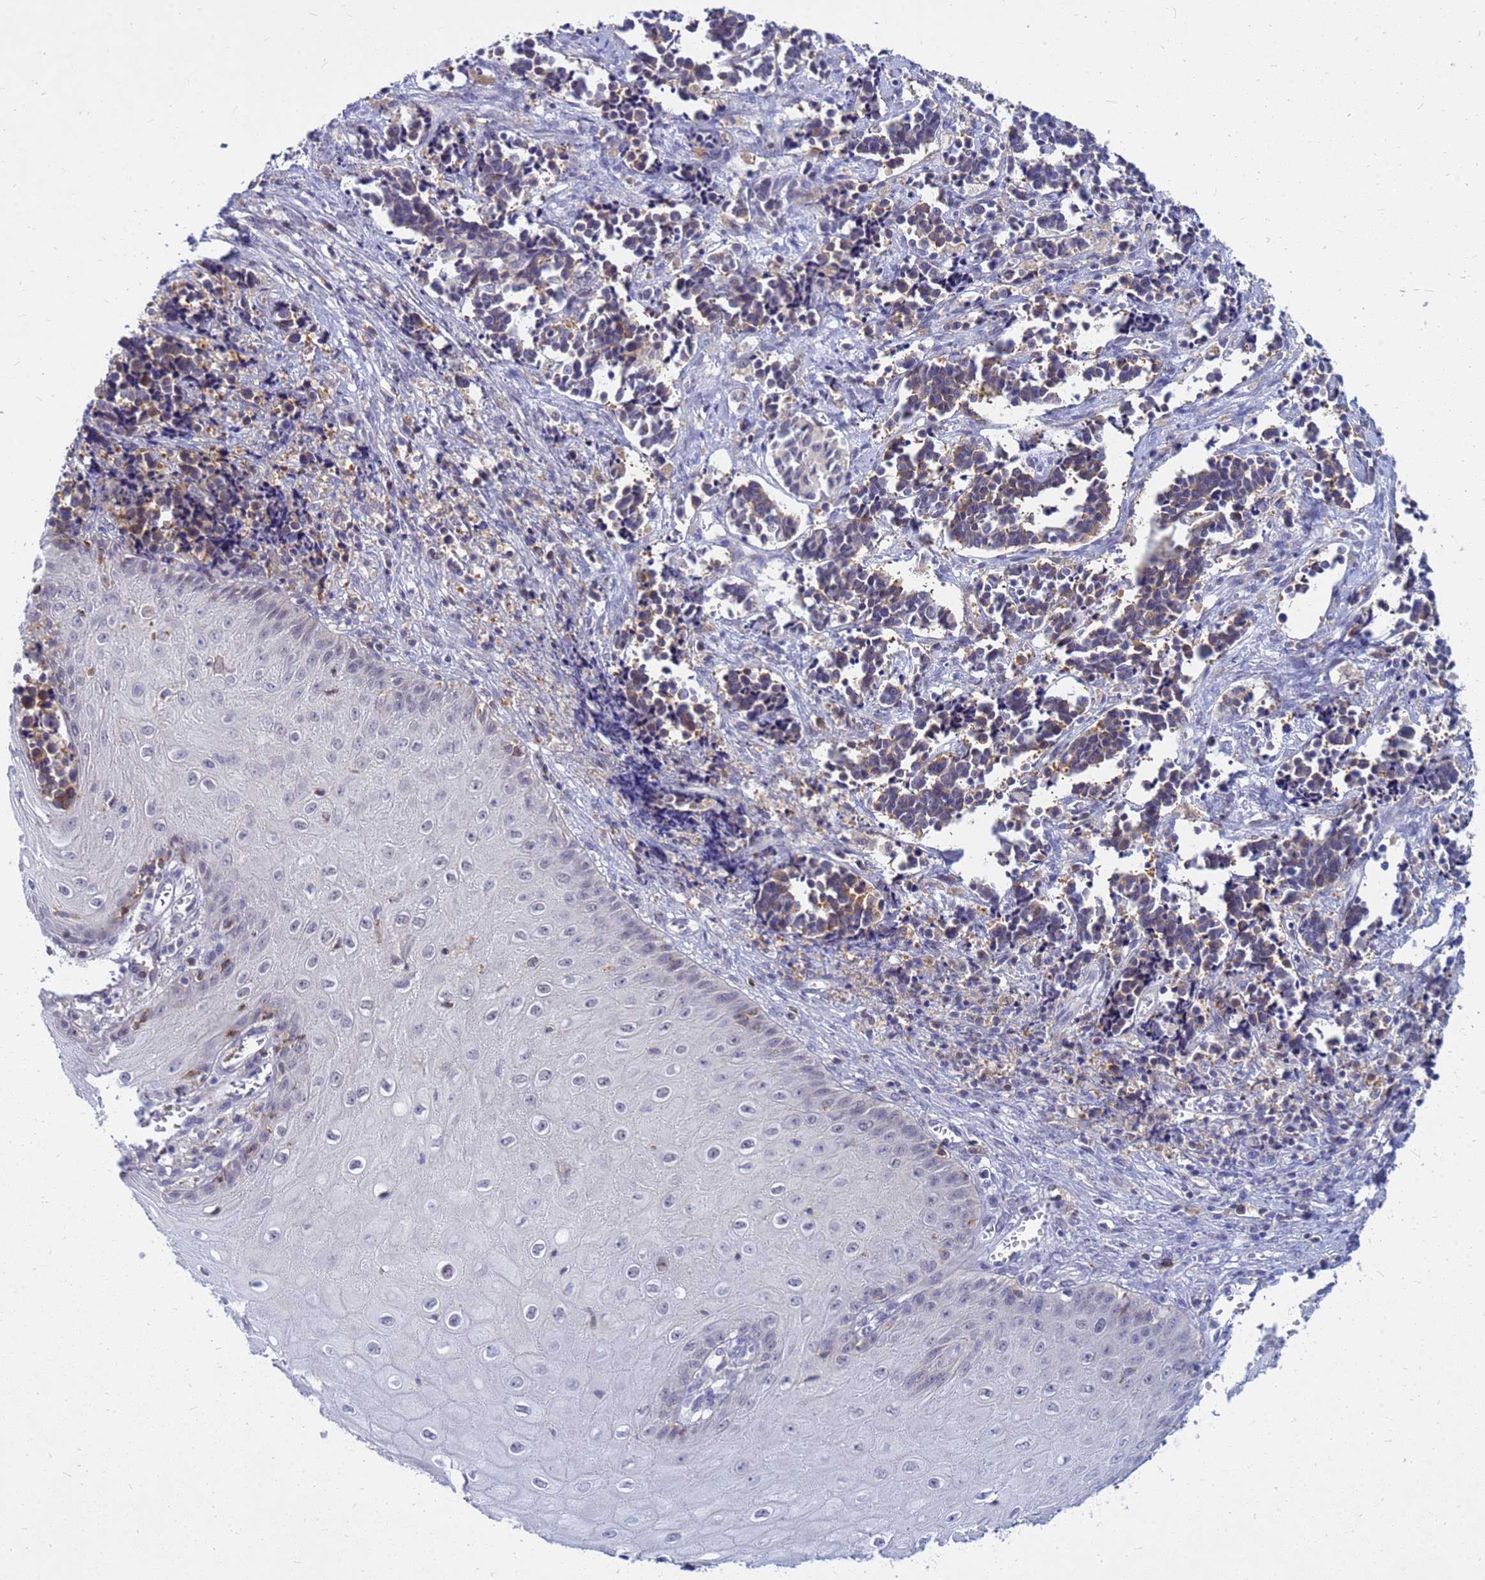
{"staining": {"intensity": "moderate", "quantity": "<25%", "location": "cytoplasmic/membranous"}, "tissue": "cervical cancer", "cell_type": "Tumor cells", "image_type": "cancer", "snomed": [{"axis": "morphology", "description": "Normal tissue, NOS"}, {"axis": "morphology", "description": "Squamous cell carcinoma, NOS"}, {"axis": "topography", "description": "Cervix"}], "caption": "Immunohistochemical staining of human cervical cancer reveals low levels of moderate cytoplasmic/membranous protein expression in approximately <25% of tumor cells. (DAB = brown stain, brightfield microscopy at high magnification).", "gene": "SRGAP3", "patient": {"sex": "female", "age": 35}}